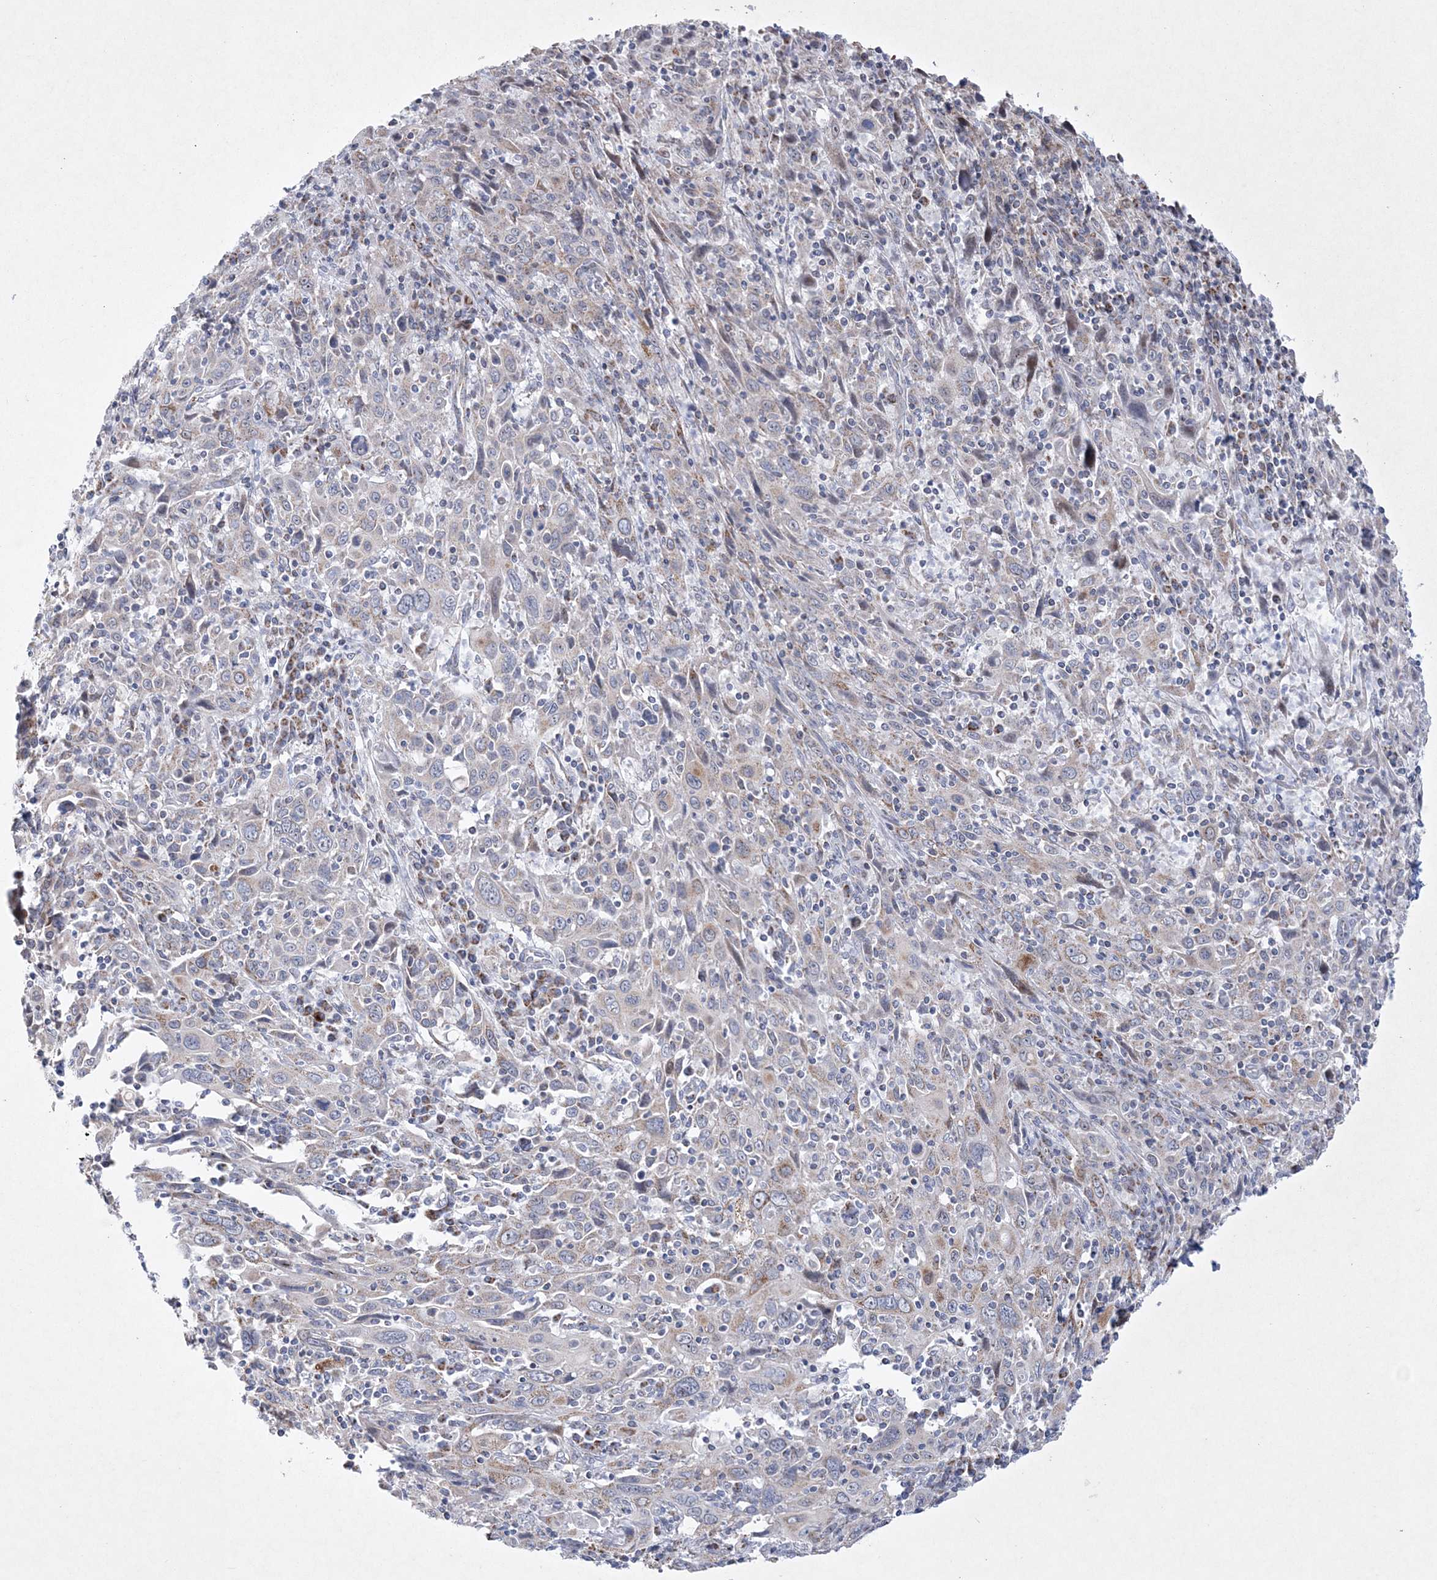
{"staining": {"intensity": "weak", "quantity": "25%-75%", "location": "cytoplasmic/membranous"}, "tissue": "cervical cancer", "cell_type": "Tumor cells", "image_type": "cancer", "snomed": [{"axis": "morphology", "description": "Squamous cell carcinoma, NOS"}, {"axis": "topography", "description": "Cervix"}], "caption": "High-power microscopy captured an immunohistochemistry micrograph of cervical squamous cell carcinoma, revealing weak cytoplasmic/membranous expression in about 25%-75% of tumor cells.", "gene": "CES4A", "patient": {"sex": "female", "age": 46}}